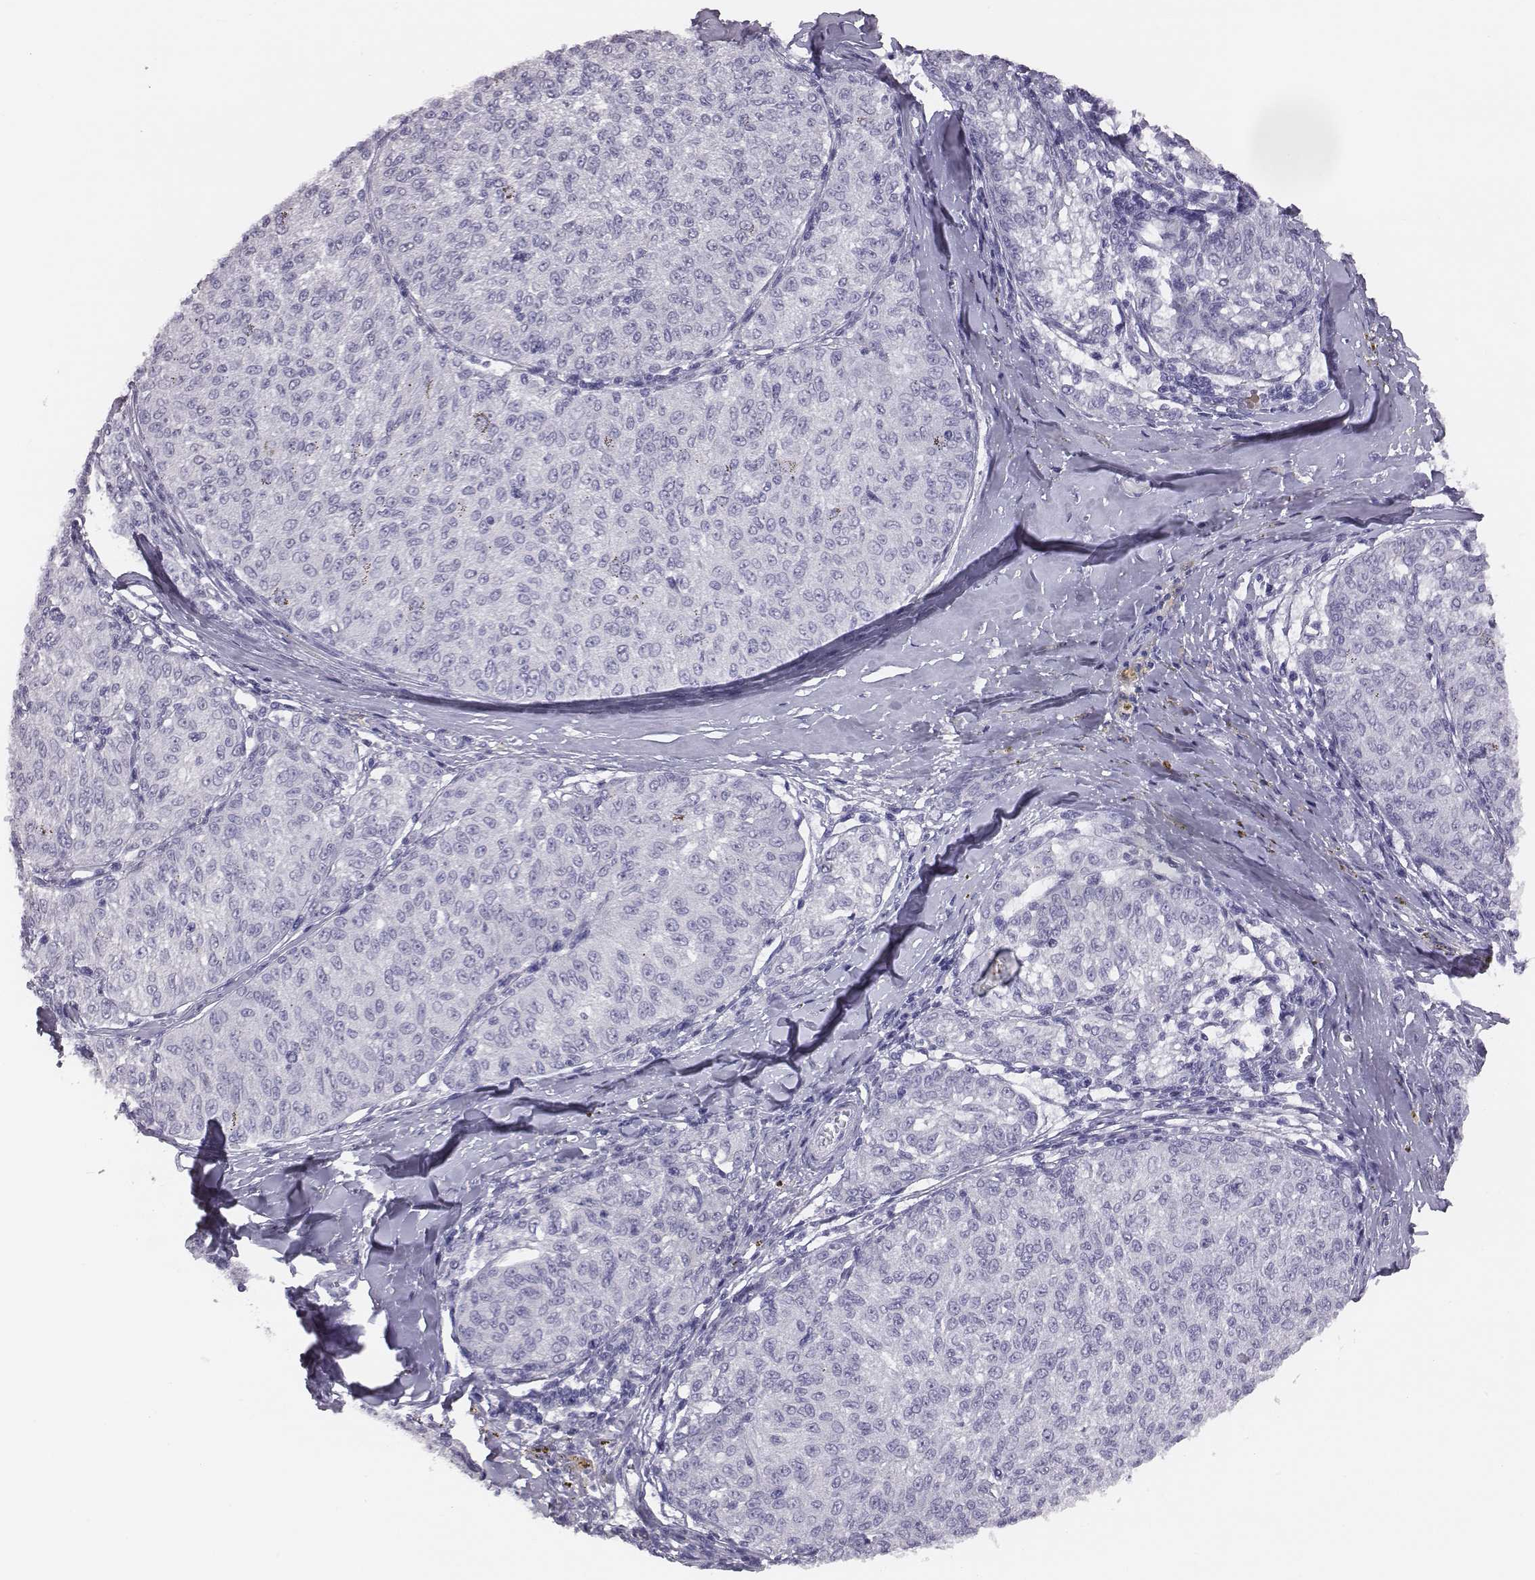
{"staining": {"intensity": "negative", "quantity": "none", "location": "none"}, "tissue": "melanoma", "cell_type": "Tumor cells", "image_type": "cancer", "snomed": [{"axis": "morphology", "description": "Malignant melanoma, NOS"}, {"axis": "topography", "description": "Skin"}], "caption": "This is an IHC histopathology image of melanoma. There is no positivity in tumor cells.", "gene": "ACOD1", "patient": {"sex": "female", "age": 72}}